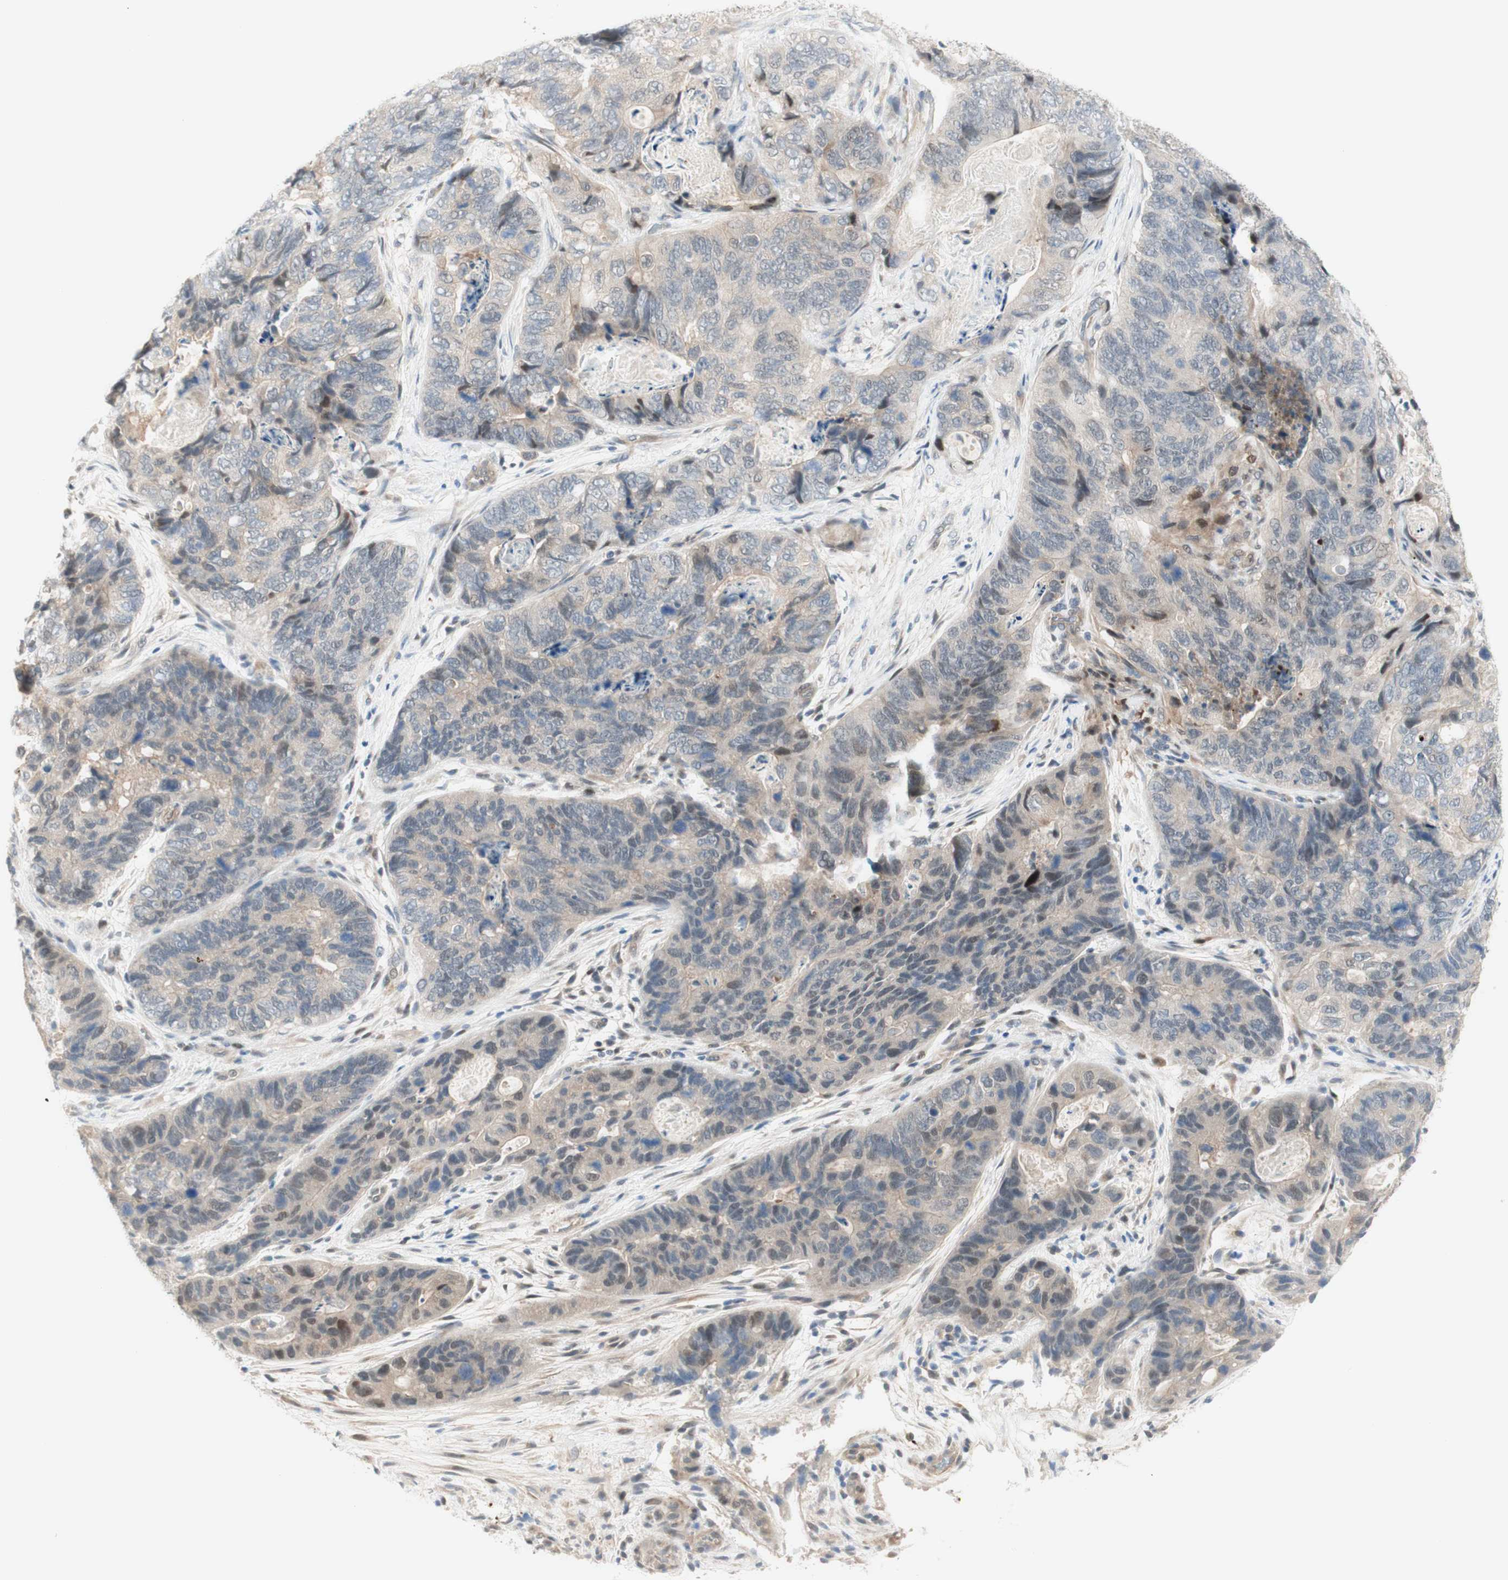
{"staining": {"intensity": "weak", "quantity": "<25%", "location": "nuclear"}, "tissue": "stomach cancer", "cell_type": "Tumor cells", "image_type": "cancer", "snomed": [{"axis": "morphology", "description": "Adenocarcinoma, NOS"}, {"axis": "topography", "description": "Stomach"}], "caption": "DAB immunohistochemical staining of human adenocarcinoma (stomach) reveals no significant staining in tumor cells.", "gene": "RFNG", "patient": {"sex": "female", "age": 89}}